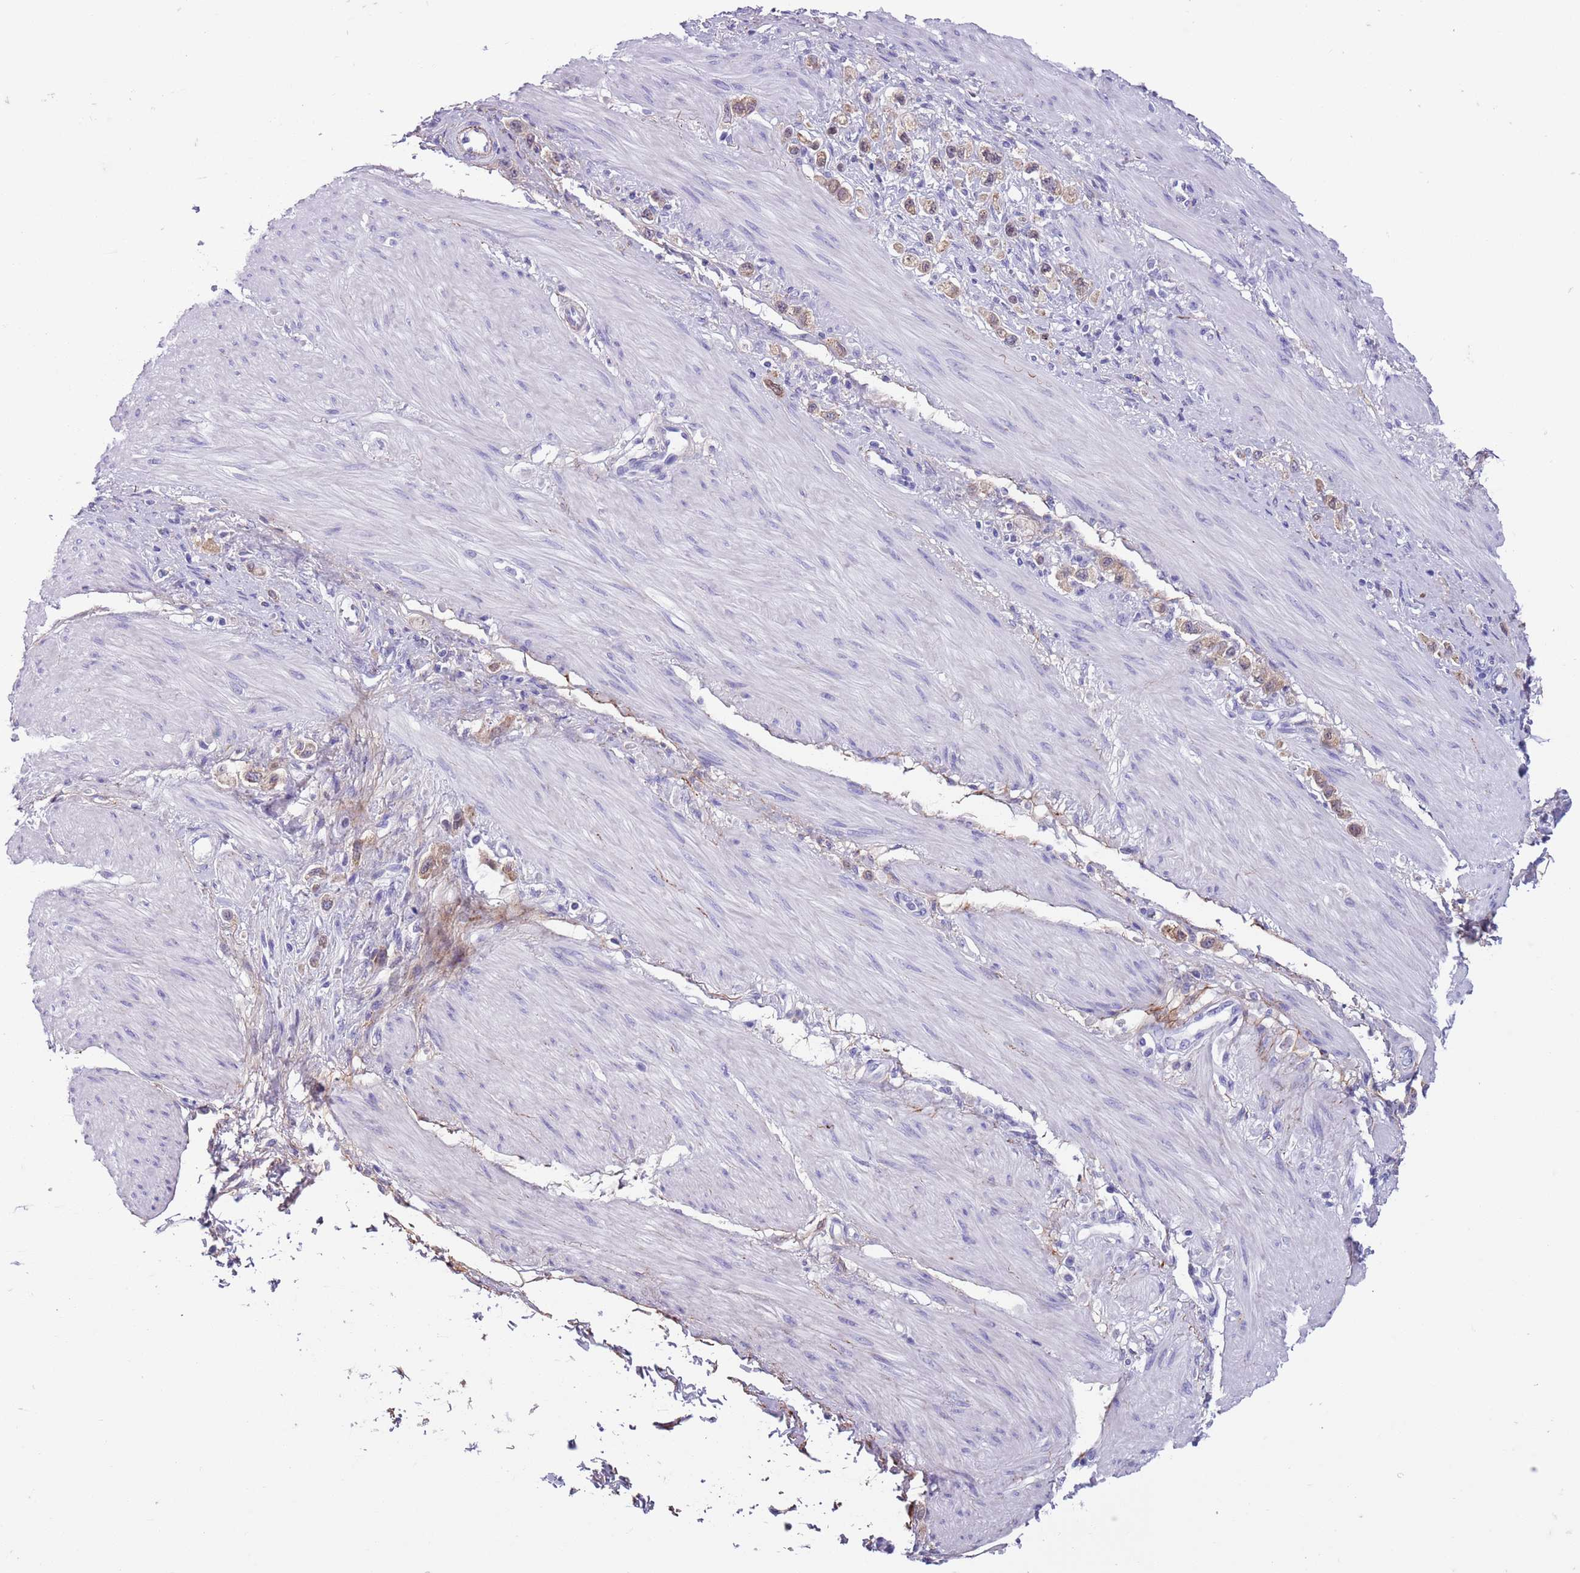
{"staining": {"intensity": "weak", "quantity": "25%-75%", "location": "cytoplasmic/membranous"}, "tissue": "stomach cancer", "cell_type": "Tumor cells", "image_type": "cancer", "snomed": [{"axis": "morphology", "description": "Adenocarcinoma, NOS"}, {"axis": "topography", "description": "Stomach"}], "caption": "Tumor cells reveal low levels of weak cytoplasmic/membranous expression in about 25%-75% of cells in human adenocarcinoma (stomach). Immunohistochemistry (ihc) stains the protein of interest in brown and the nuclei are stained blue.", "gene": "PFKFB2", "patient": {"sex": "female", "age": 65}}